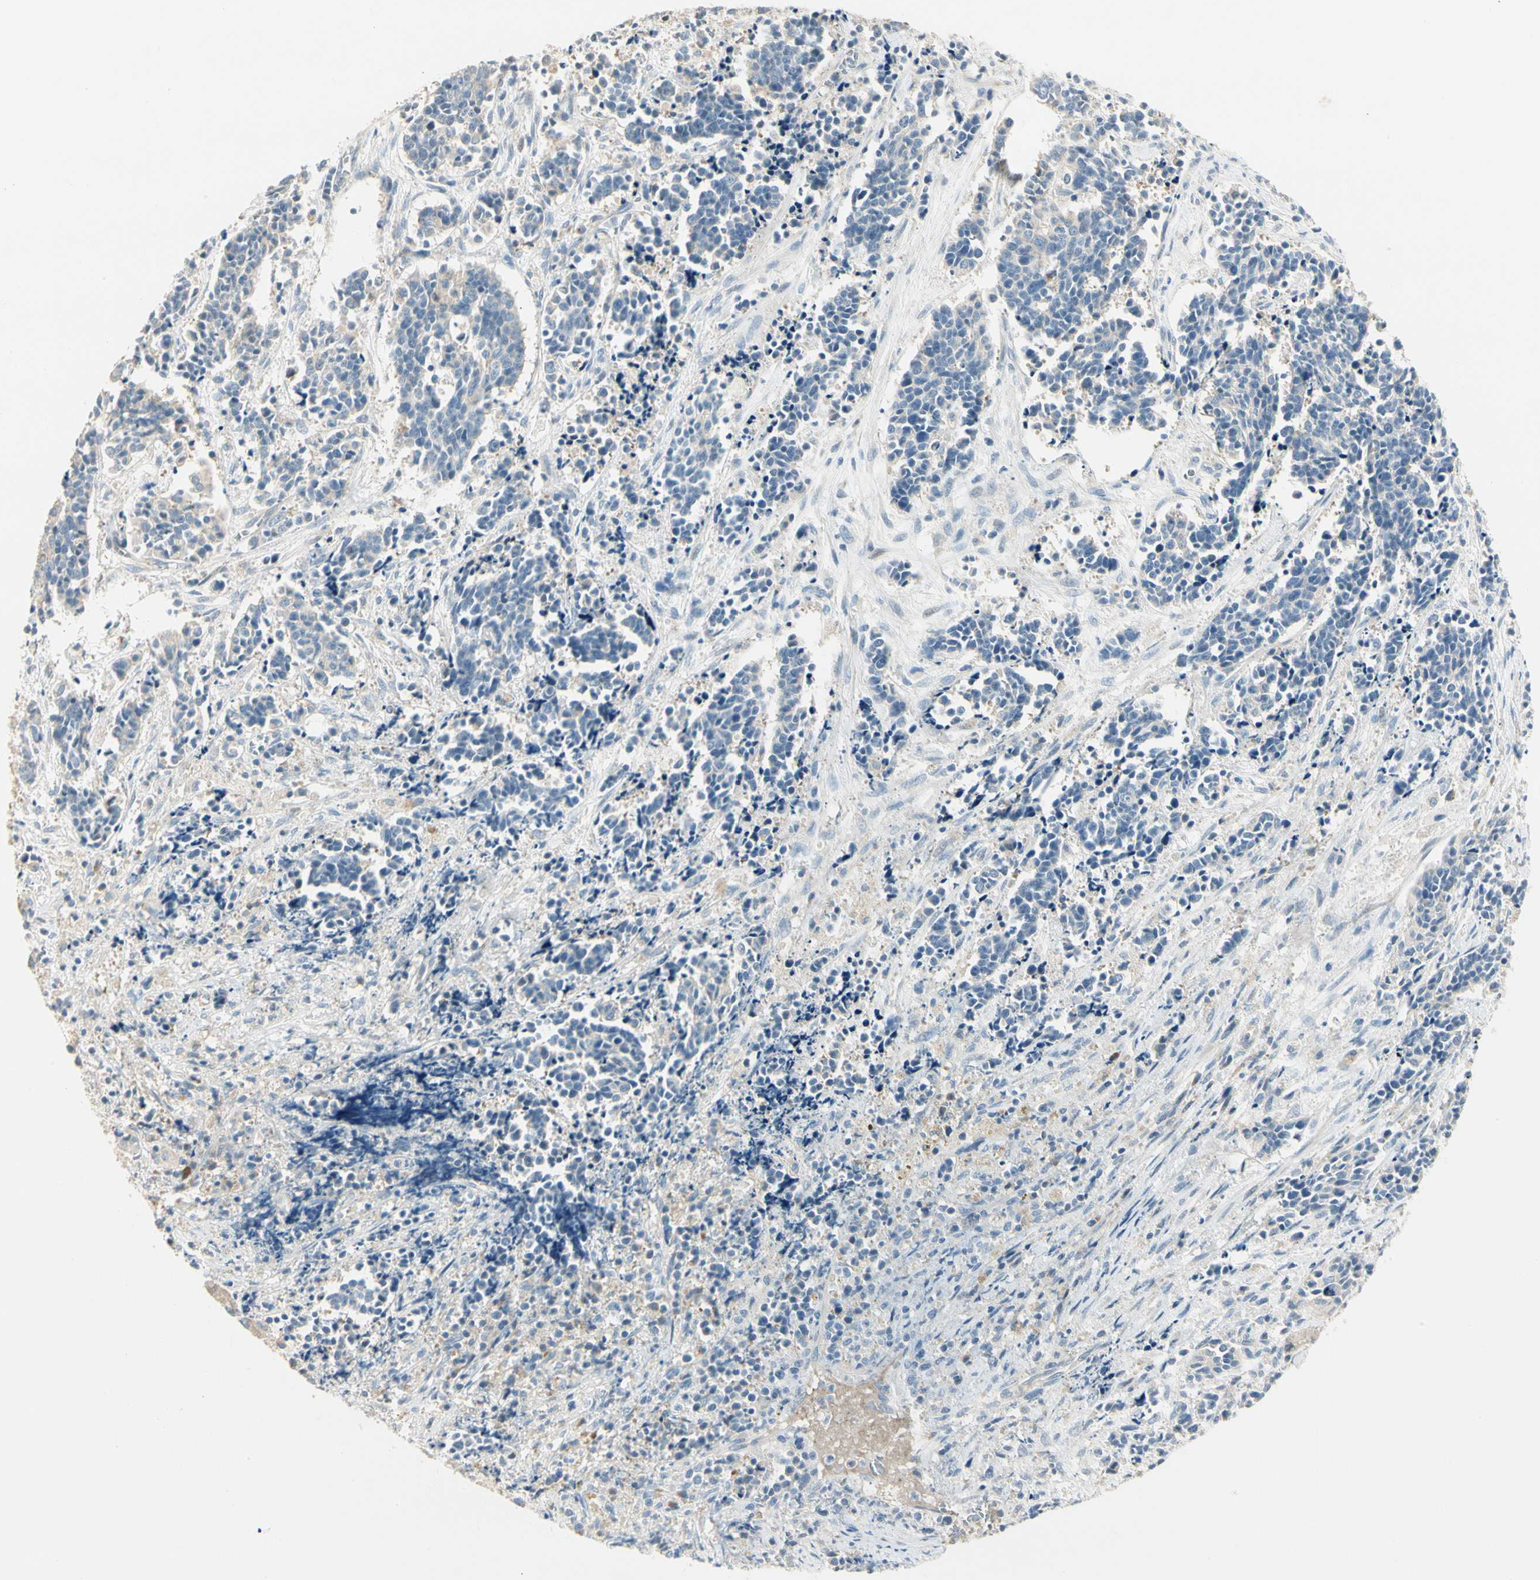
{"staining": {"intensity": "negative", "quantity": "none", "location": "none"}, "tissue": "cervical cancer", "cell_type": "Tumor cells", "image_type": "cancer", "snomed": [{"axis": "morphology", "description": "Squamous cell carcinoma, NOS"}, {"axis": "topography", "description": "Cervix"}], "caption": "IHC of human squamous cell carcinoma (cervical) reveals no staining in tumor cells.", "gene": "ADGRA3", "patient": {"sex": "female", "age": 35}}